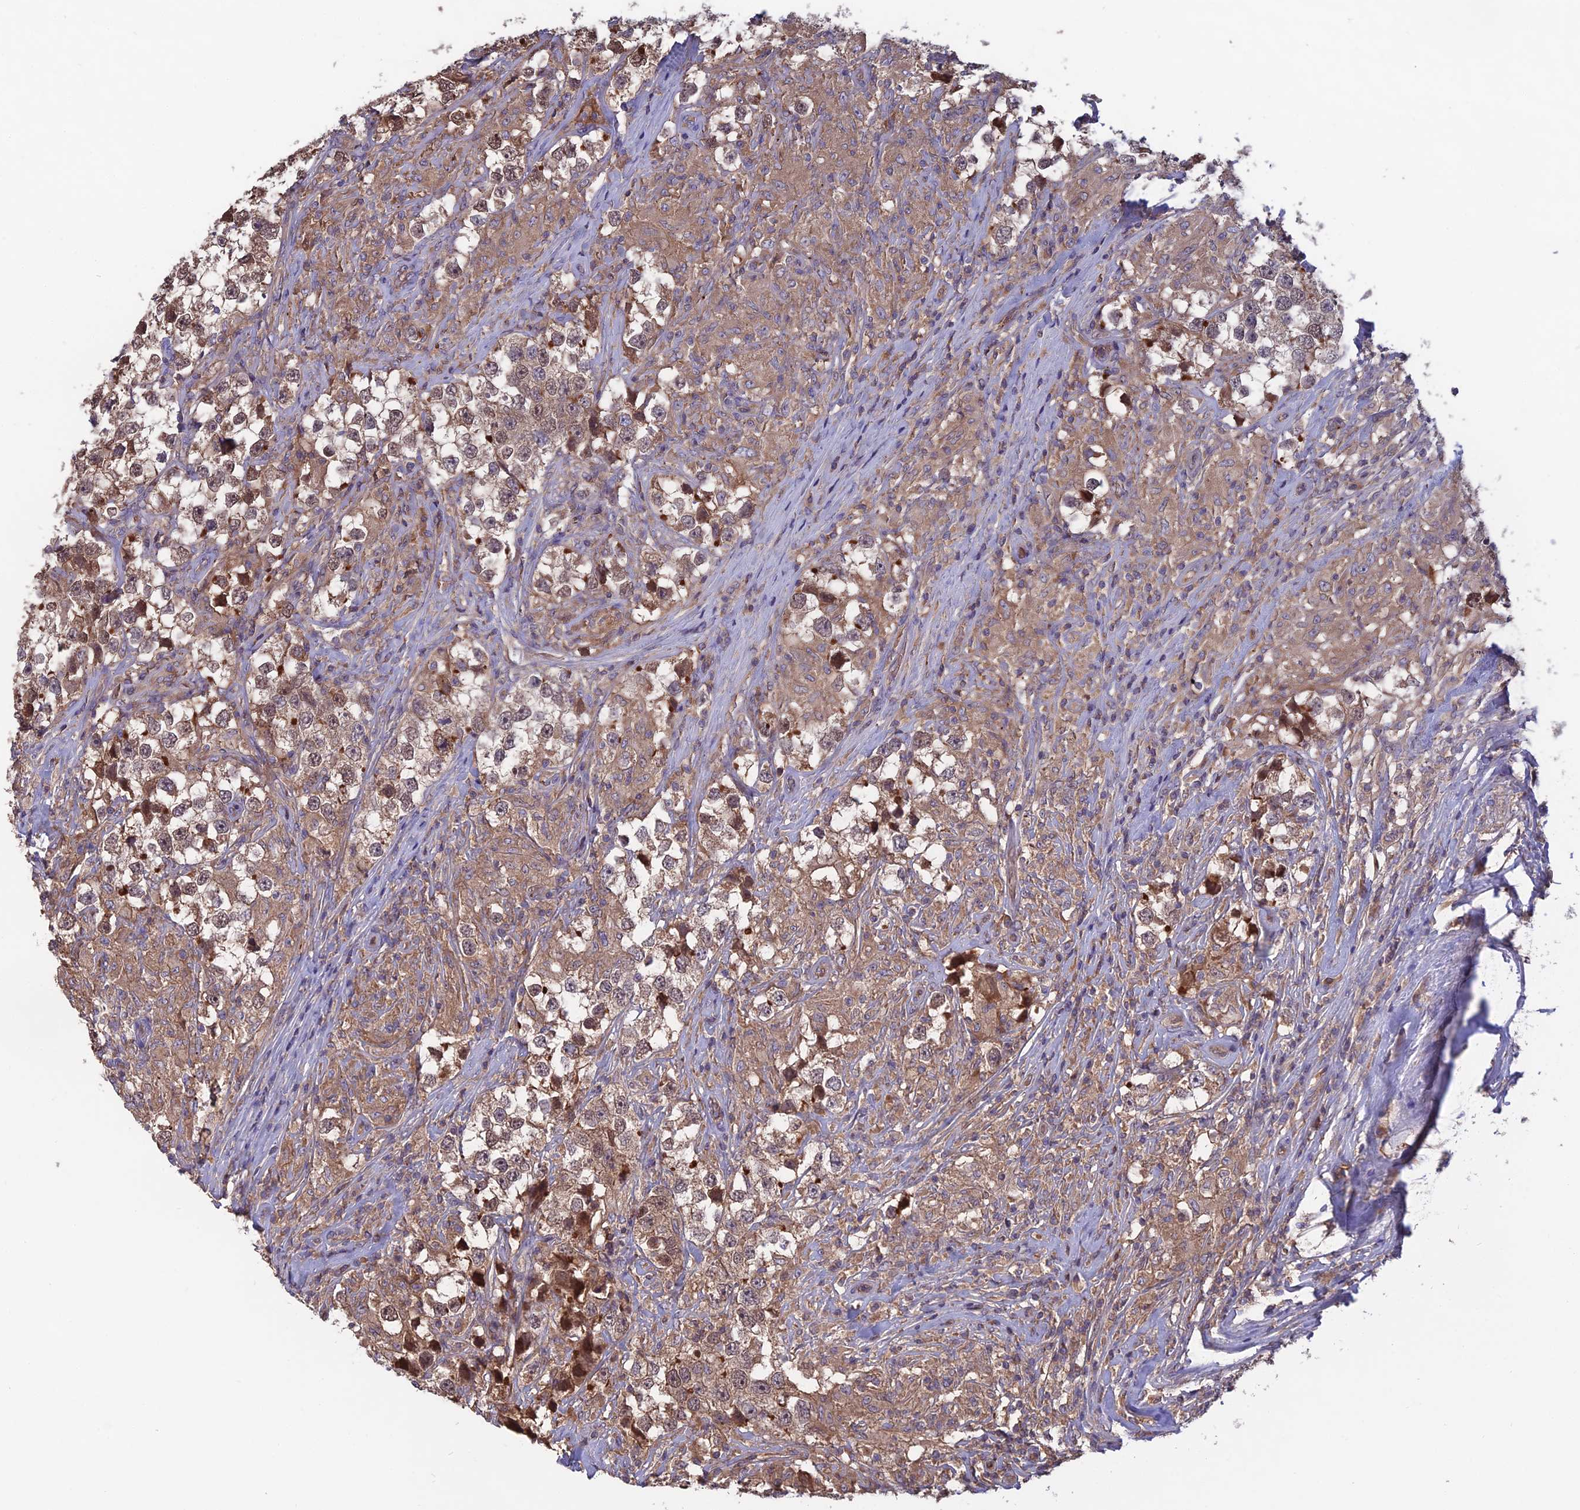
{"staining": {"intensity": "moderate", "quantity": ">75%", "location": "cytoplasmic/membranous,nuclear"}, "tissue": "testis cancer", "cell_type": "Tumor cells", "image_type": "cancer", "snomed": [{"axis": "morphology", "description": "Seminoma, NOS"}, {"axis": "topography", "description": "Testis"}], "caption": "Human testis cancer (seminoma) stained with a brown dye shows moderate cytoplasmic/membranous and nuclear positive positivity in approximately >75% of tumor cells.", "gene": "GALR2", "patient": {"sex": "male", "age": 46}}